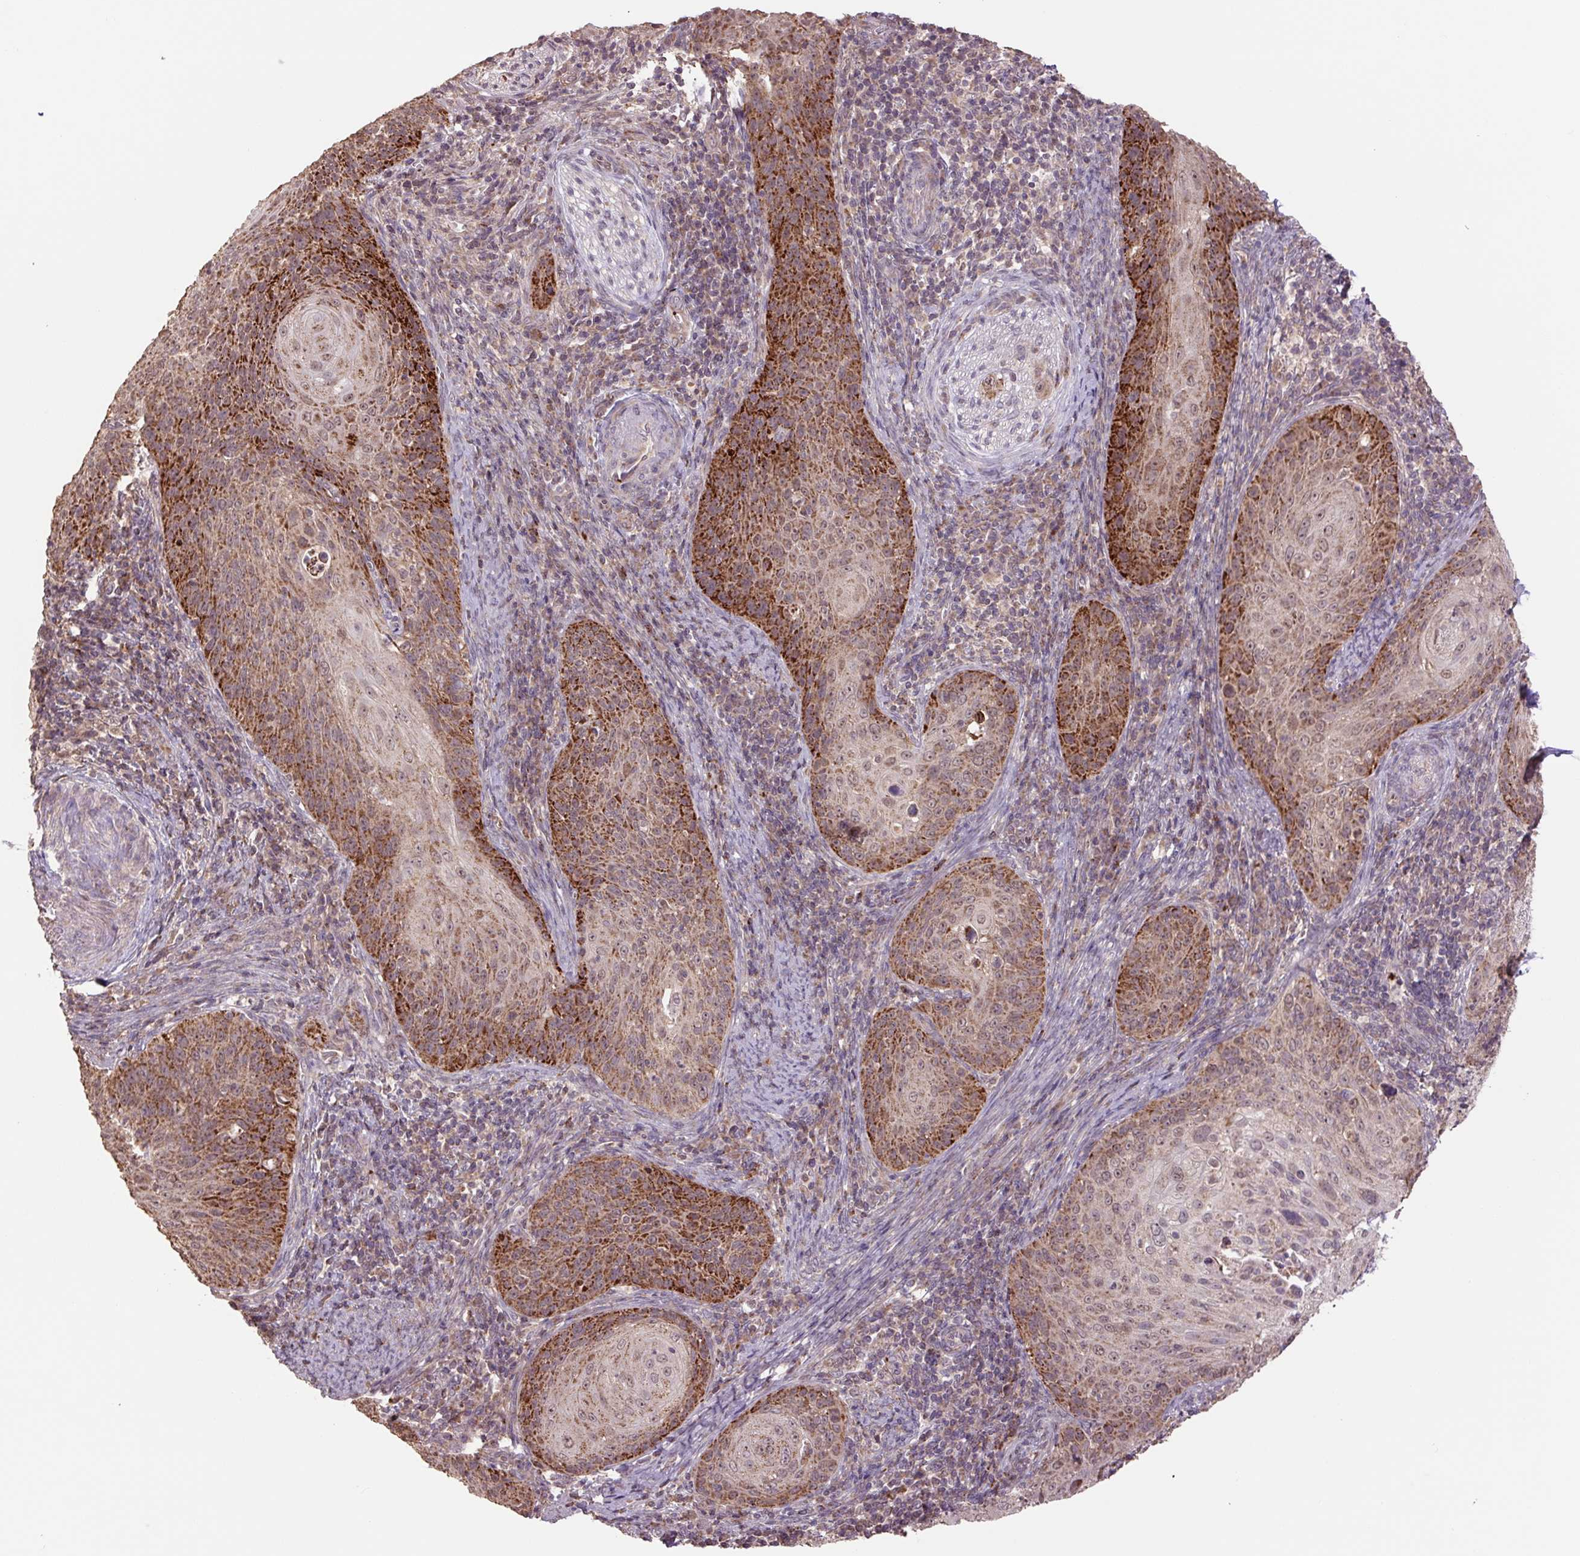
{"staining": {"intensity": "strong", "quantity": "25%-75%", "location": "cytoplasmic/membranous,nuclear"}, "tissue": "cervical cancer", "cell_type": "Tumor cells", "image_type": "cancer", "snomed": [{"axis": "morphology", "description": "Squamous cell carcinoma, NOS"}, {"axis": "topography", "description": "Cervix"}], "caption": "IHC photomicrograph of neoplastic tissue: human cervical cancer stained using IHC displays high levels of strong protein expression localized specifically in the cytoplasmic/membranous and nuclear of tumor cells, appearing as a cytoplasmic/membranous and nuclear brown color.", "gene": "TMEM160", "patient": {"sex": "female", "age": 30}}